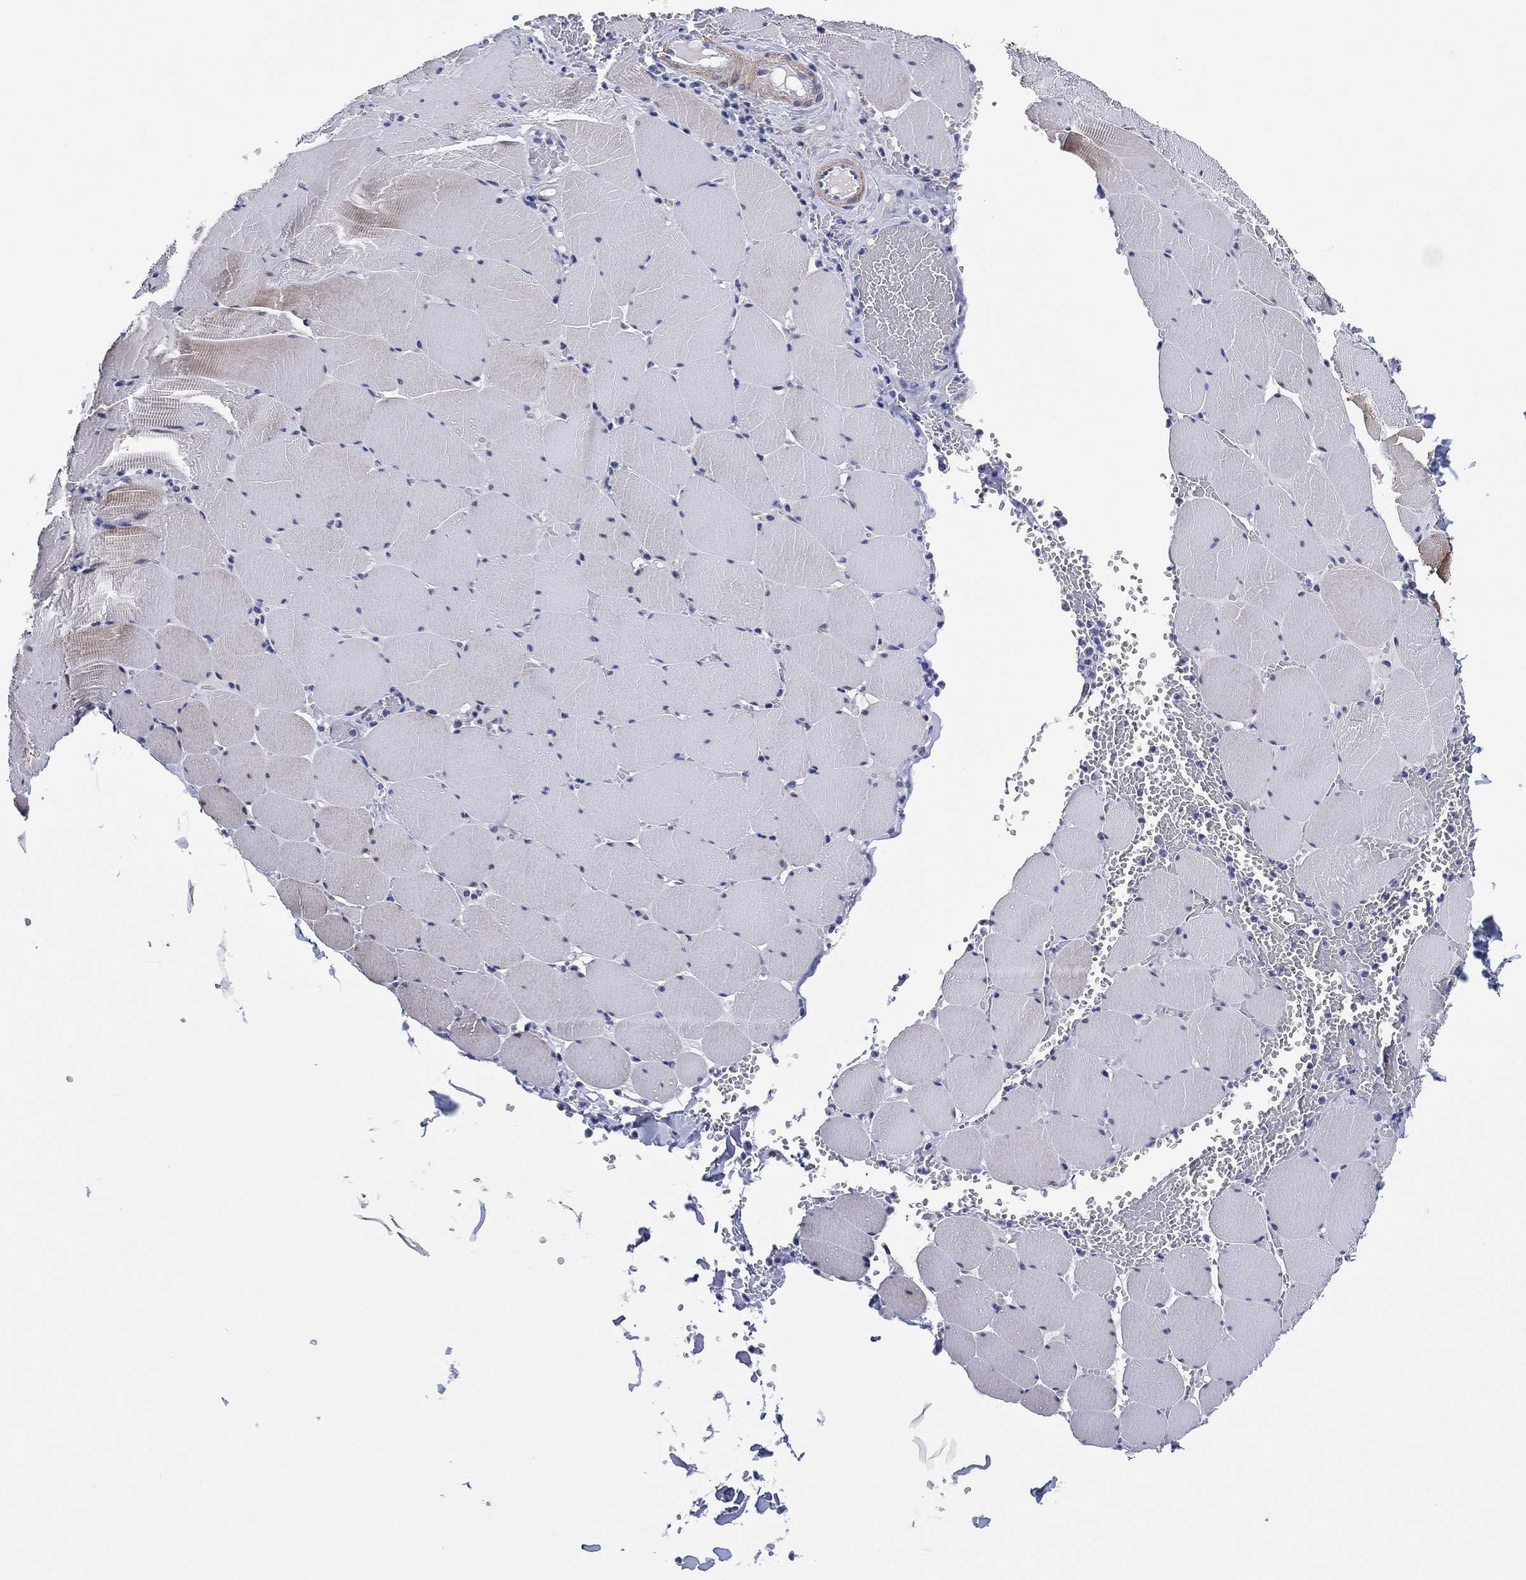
{"staining": {"intensity": "negative", "quantity": "none", "location": "none"}, "tissue": "skeletal muscle", "cell_type": "Myocytes", "image_type": "normal", "snomed": [{"axis": "morphology", "description": "Normal tissue, NOS"}, {"axis": "morphology", "description": "Malignant melanoma, Metastatic site"}, {"axis": "topography", "description": "Skeletal muscle"}], "caption": "IHC of normal human skeletal muscle displays no positivity in myocytes. (DAB immunohistochemistry visualized using brightfield microscopy, high magnification).", "gene": "CLIP3", "patient": {"sex": "male", "age": 50}}